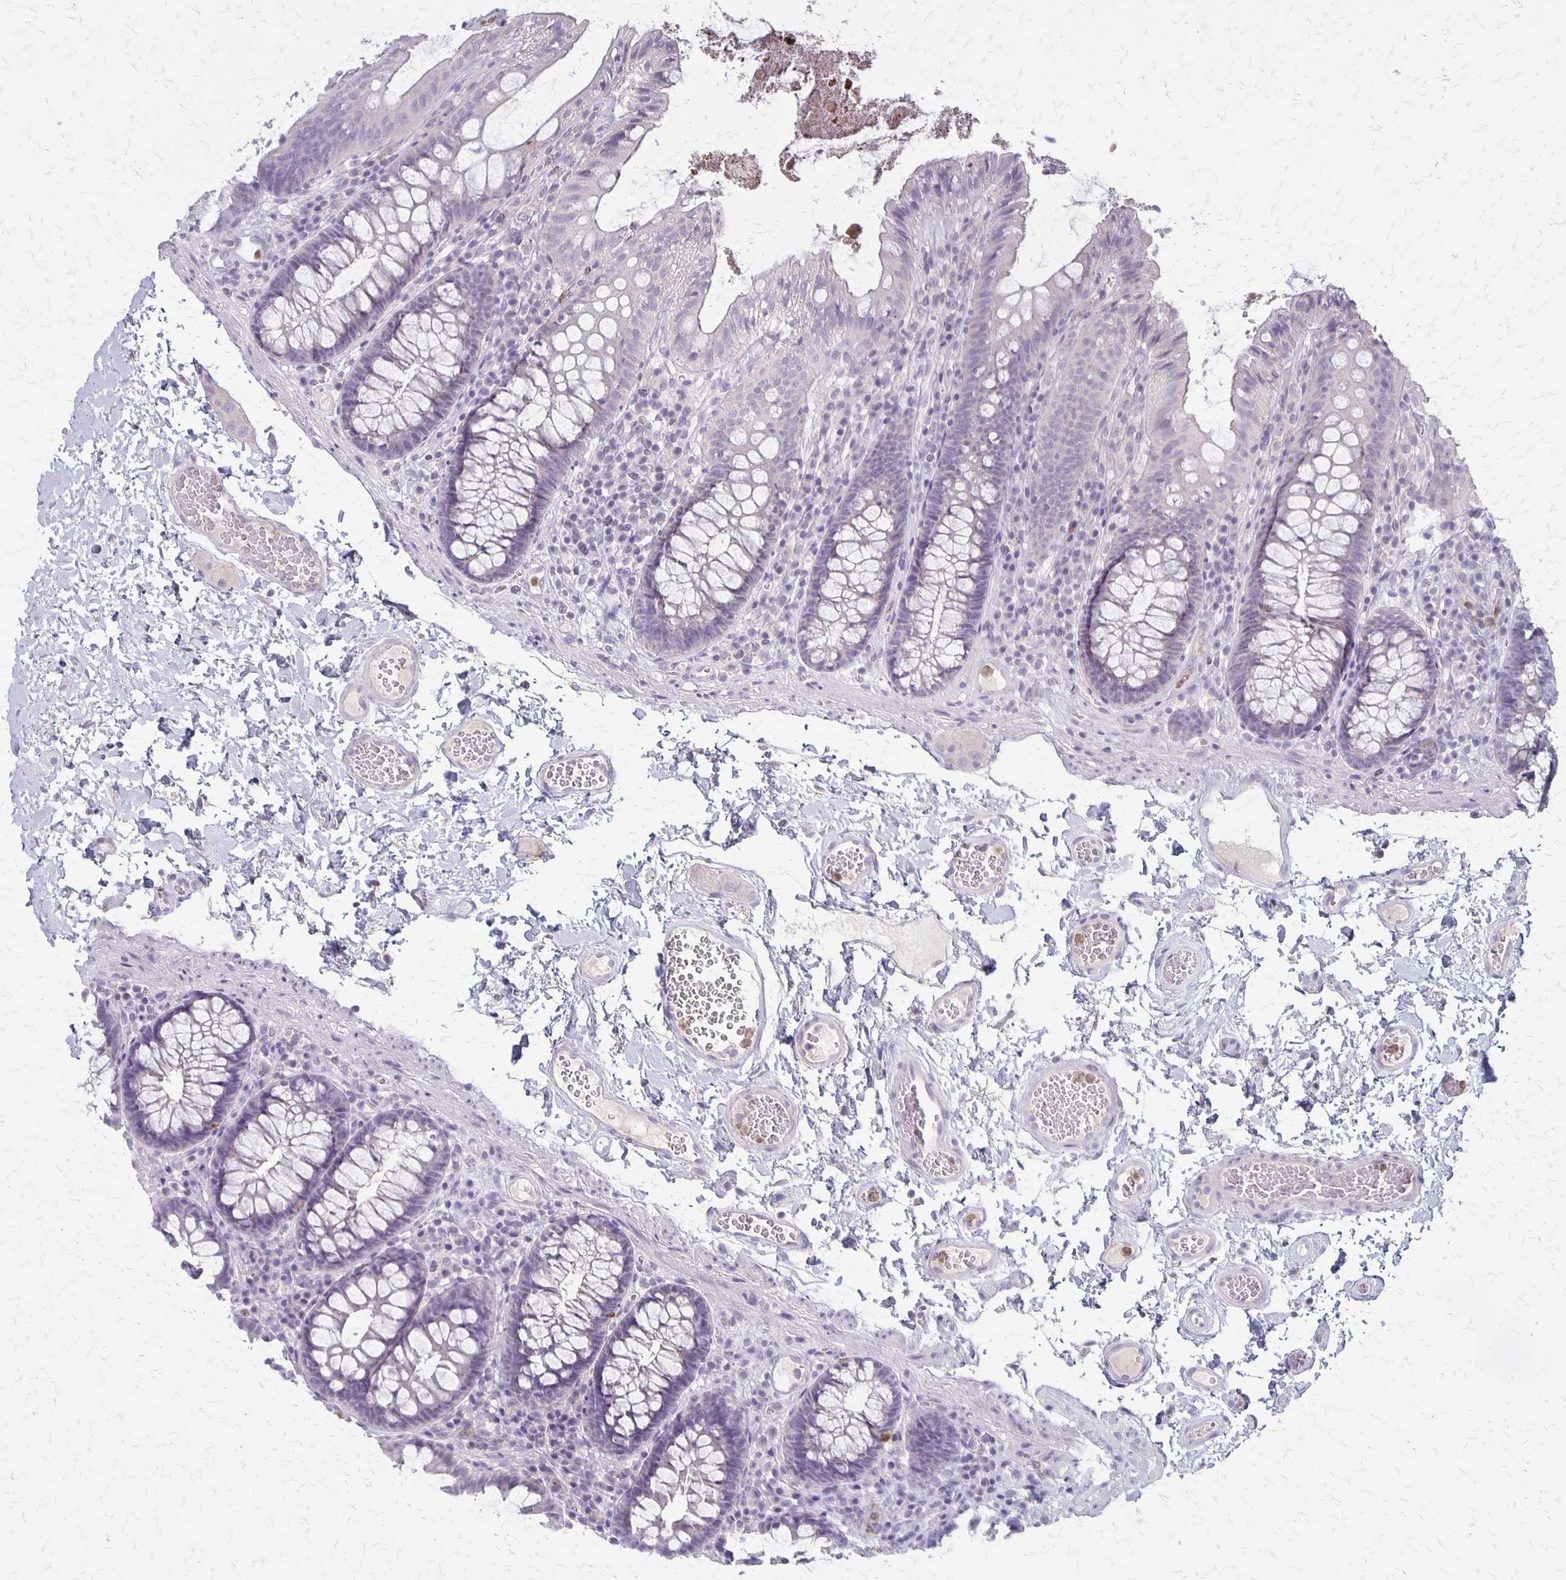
{"staining": {"intensity": "negative", "quantity": "none", "location": "none"}, "tissue": "colon", "cell_type": "Endothelial cells", "image_type": "normal", "snomed": [{"axis": "morphology", "description": "Normal tissue, NOS"}, {"axis": "topography", "description": "Colon"}, {"axis": "topography", "description": "Peripheral nerve tissue"}], "caption": "Immunohistochemistry photomicrograph of benign colon stained for a protein (brown), which exhibits no expression in endothelial cells.", "gene": "SEPTIN5", "patient": {"sex": "male", "age": 84}}